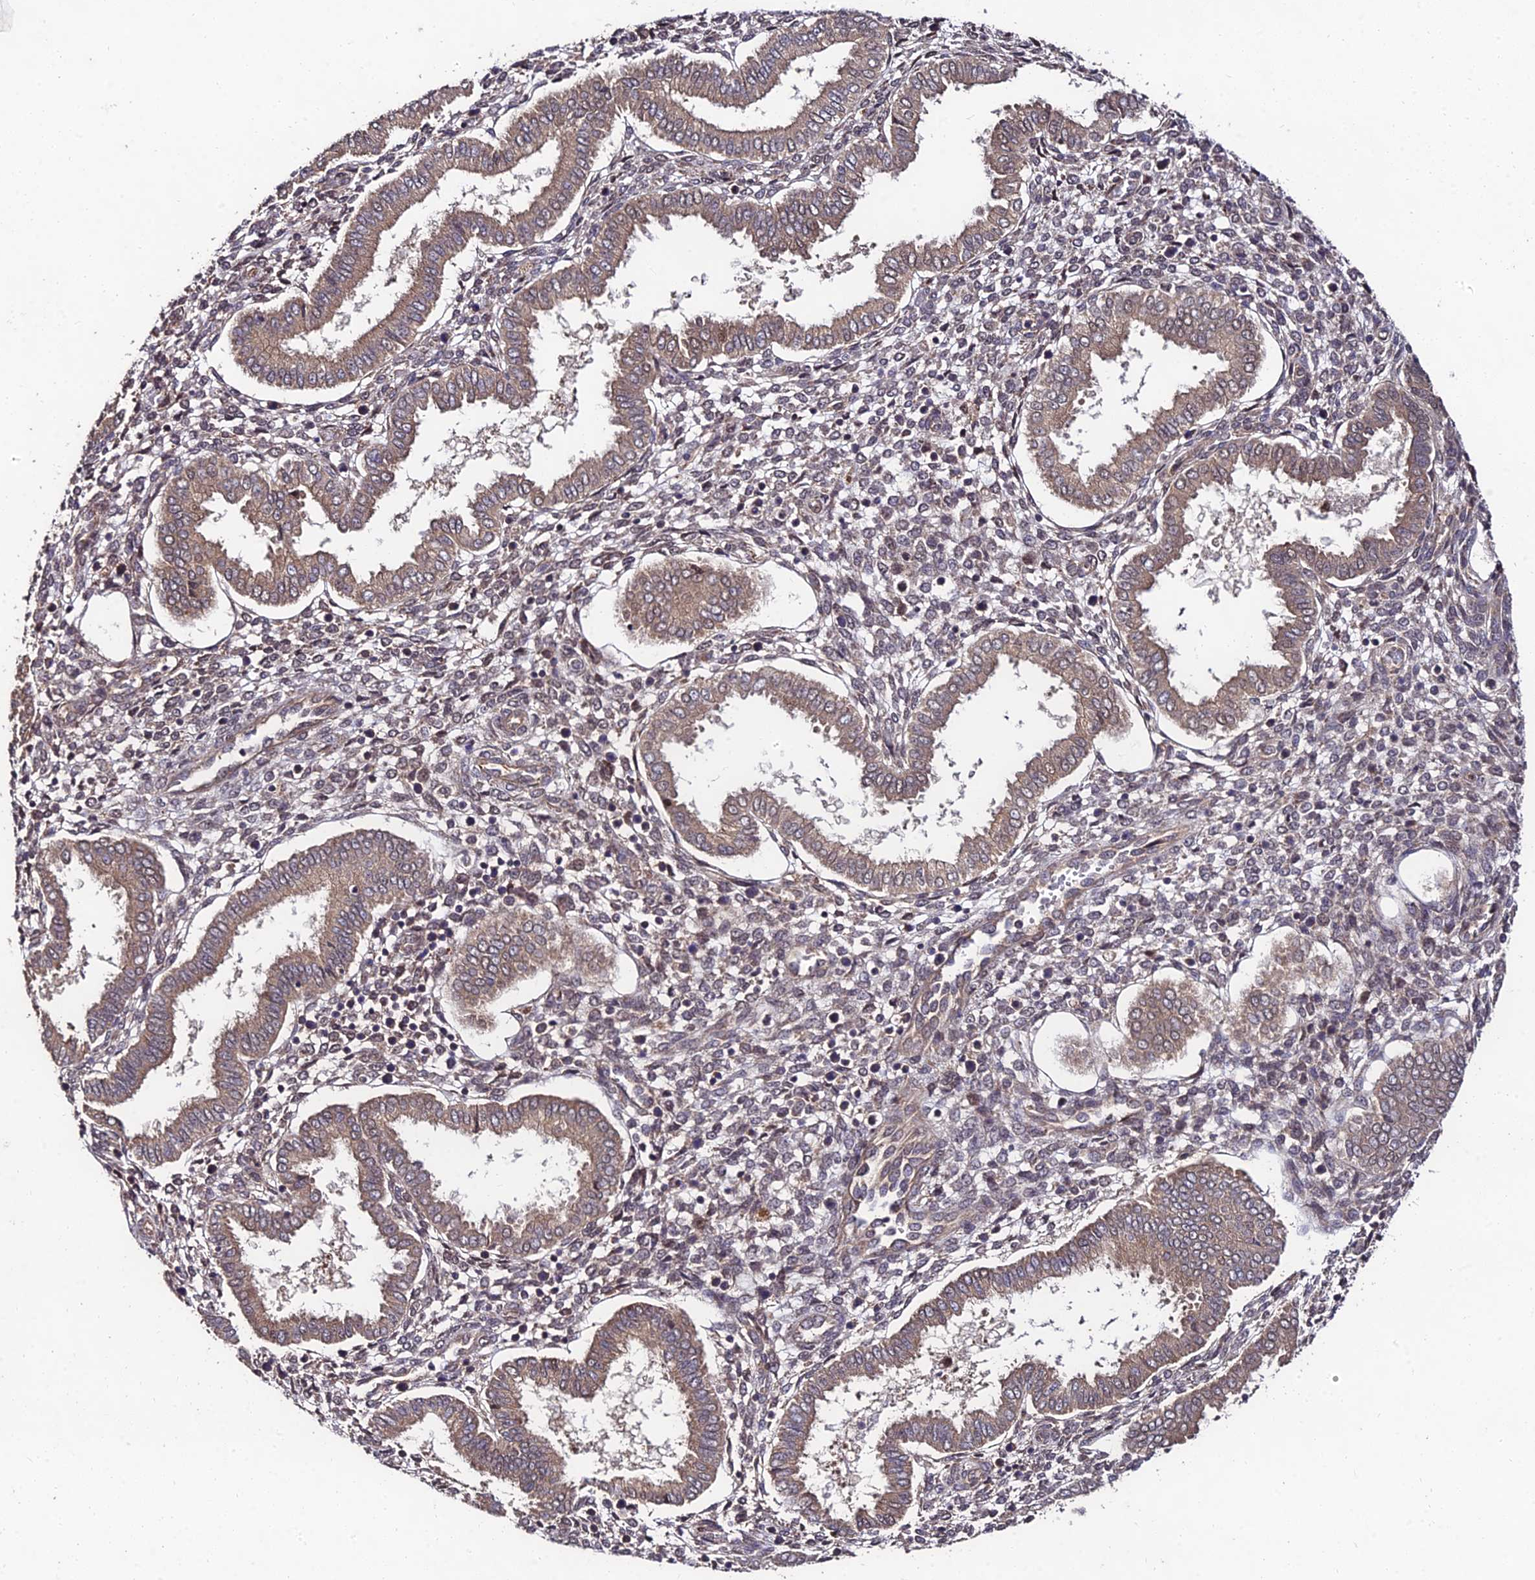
{"staining": {"intensity": "weak", "quantity": "25%-75%", "location": "cytoplasmic/membranous"}, "tissue": "endometrium", "cell_type": "Cells in endometrial stroma", "image_type": "normal", "snomed": [{"axis": "morphology", "description": "Normal tissue, NOS"}, {"axis": "topography", "description": "Endometrium"}], "caption": "Protein analysis of normal endometrium displays weak cytoplasmic/membranous expression in approximately 25%-75% of cells in endometrial stroma. Using DAB (3,3'-diaminobenzidine) (brown) and hematoxylin (blue) stains, captured at high magnification using brightfield microscopy.", "gene": "MKKS", "patient": {"sex": "female", "age": 24}}